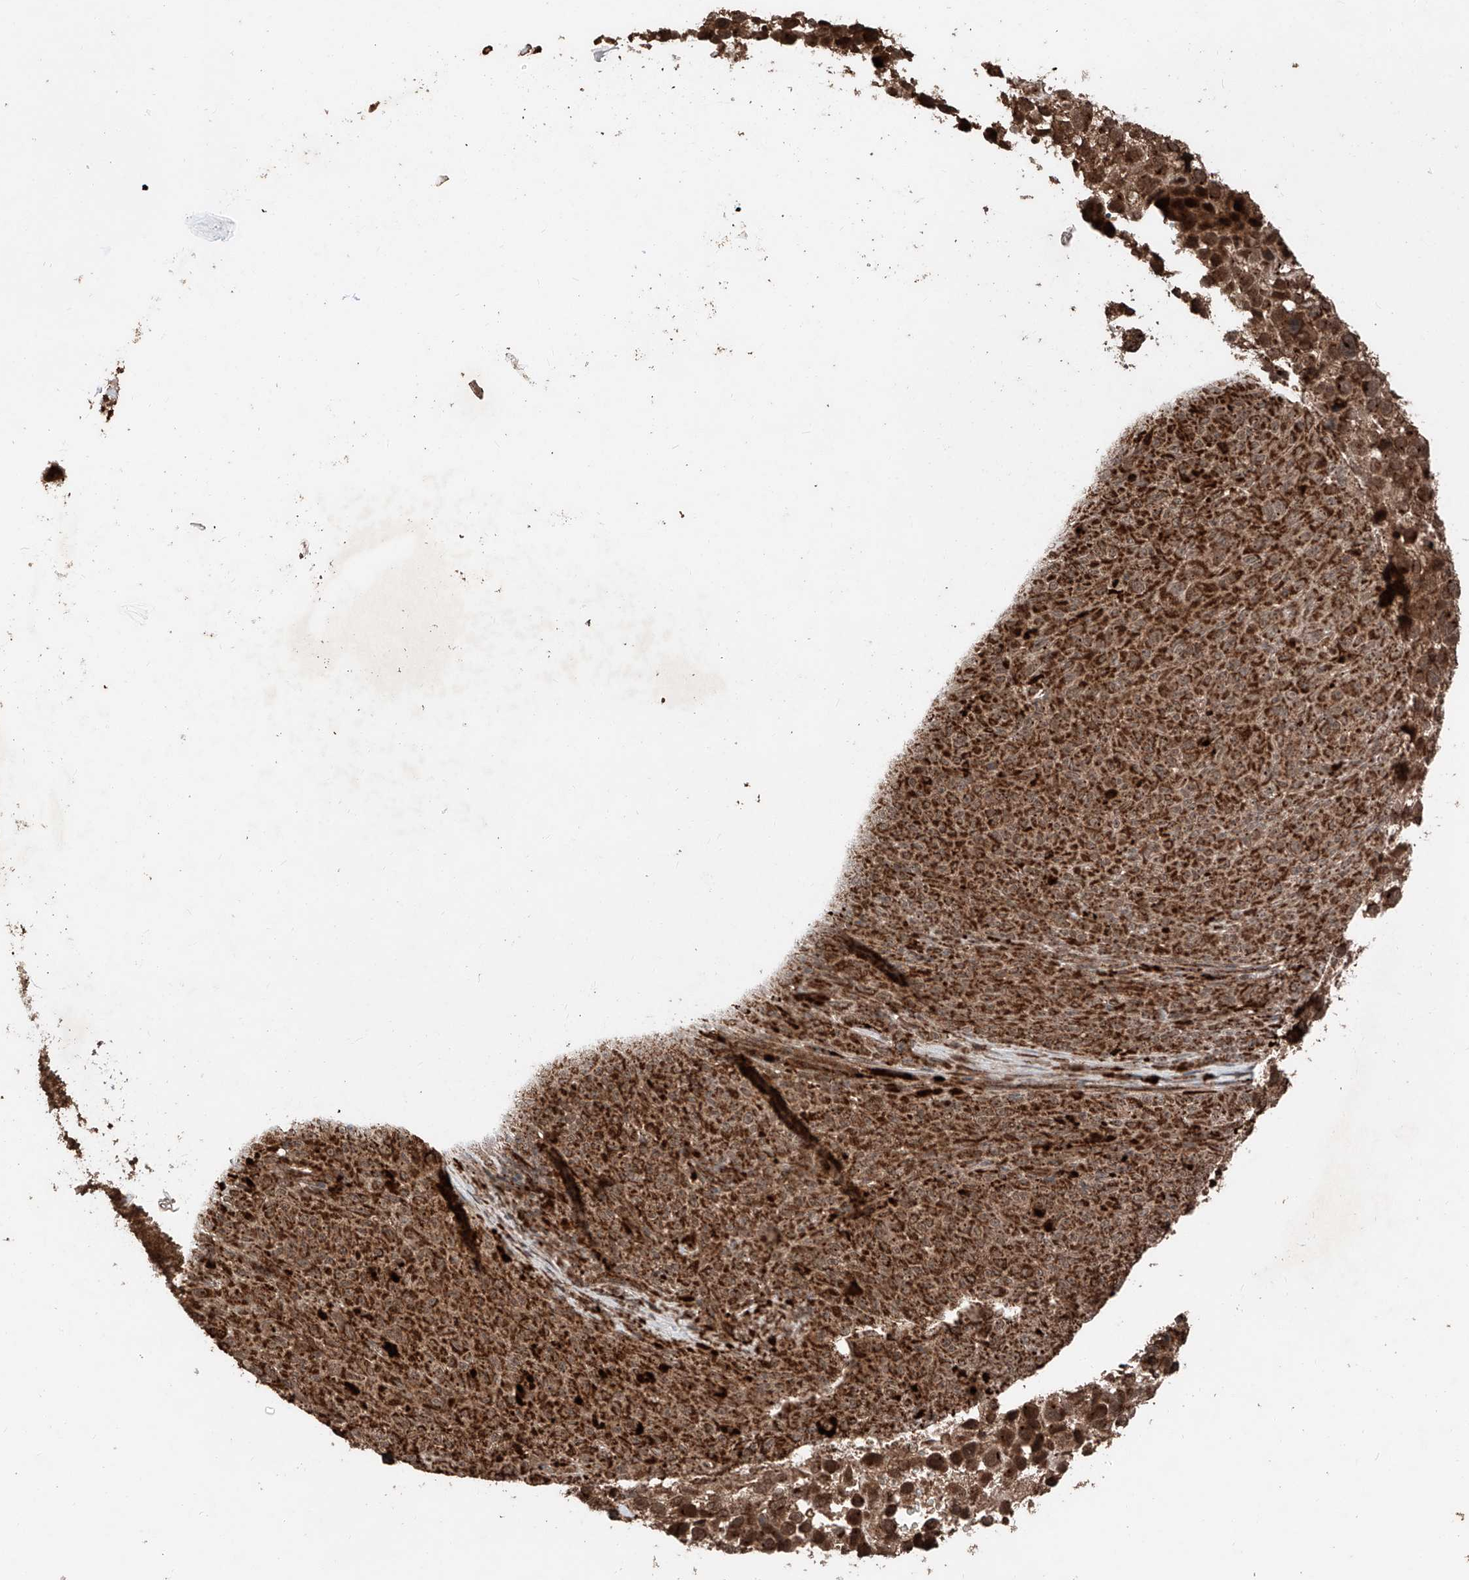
{"staining": {"intensity": "strong", "quantity": ">75%", "location": "cytoplasmic/membranous"}, "tissue": "melanoma", "cell_type": "Tumor cells", "image_type": "cancer", "snomed": [{"axis": "morphology", "description": "Malignant melanoma, NOS"}, {"axis": "topography", "description": "Skin"}], "caption": "Immunohistochemical staining of human malignant melanoma demonstrates high levels of strong cytoplasmic/membranous staining in about >75% of tumor cells.", "gene": "ZSCAN29", "patient": {"sex": "female", "age": 82}}